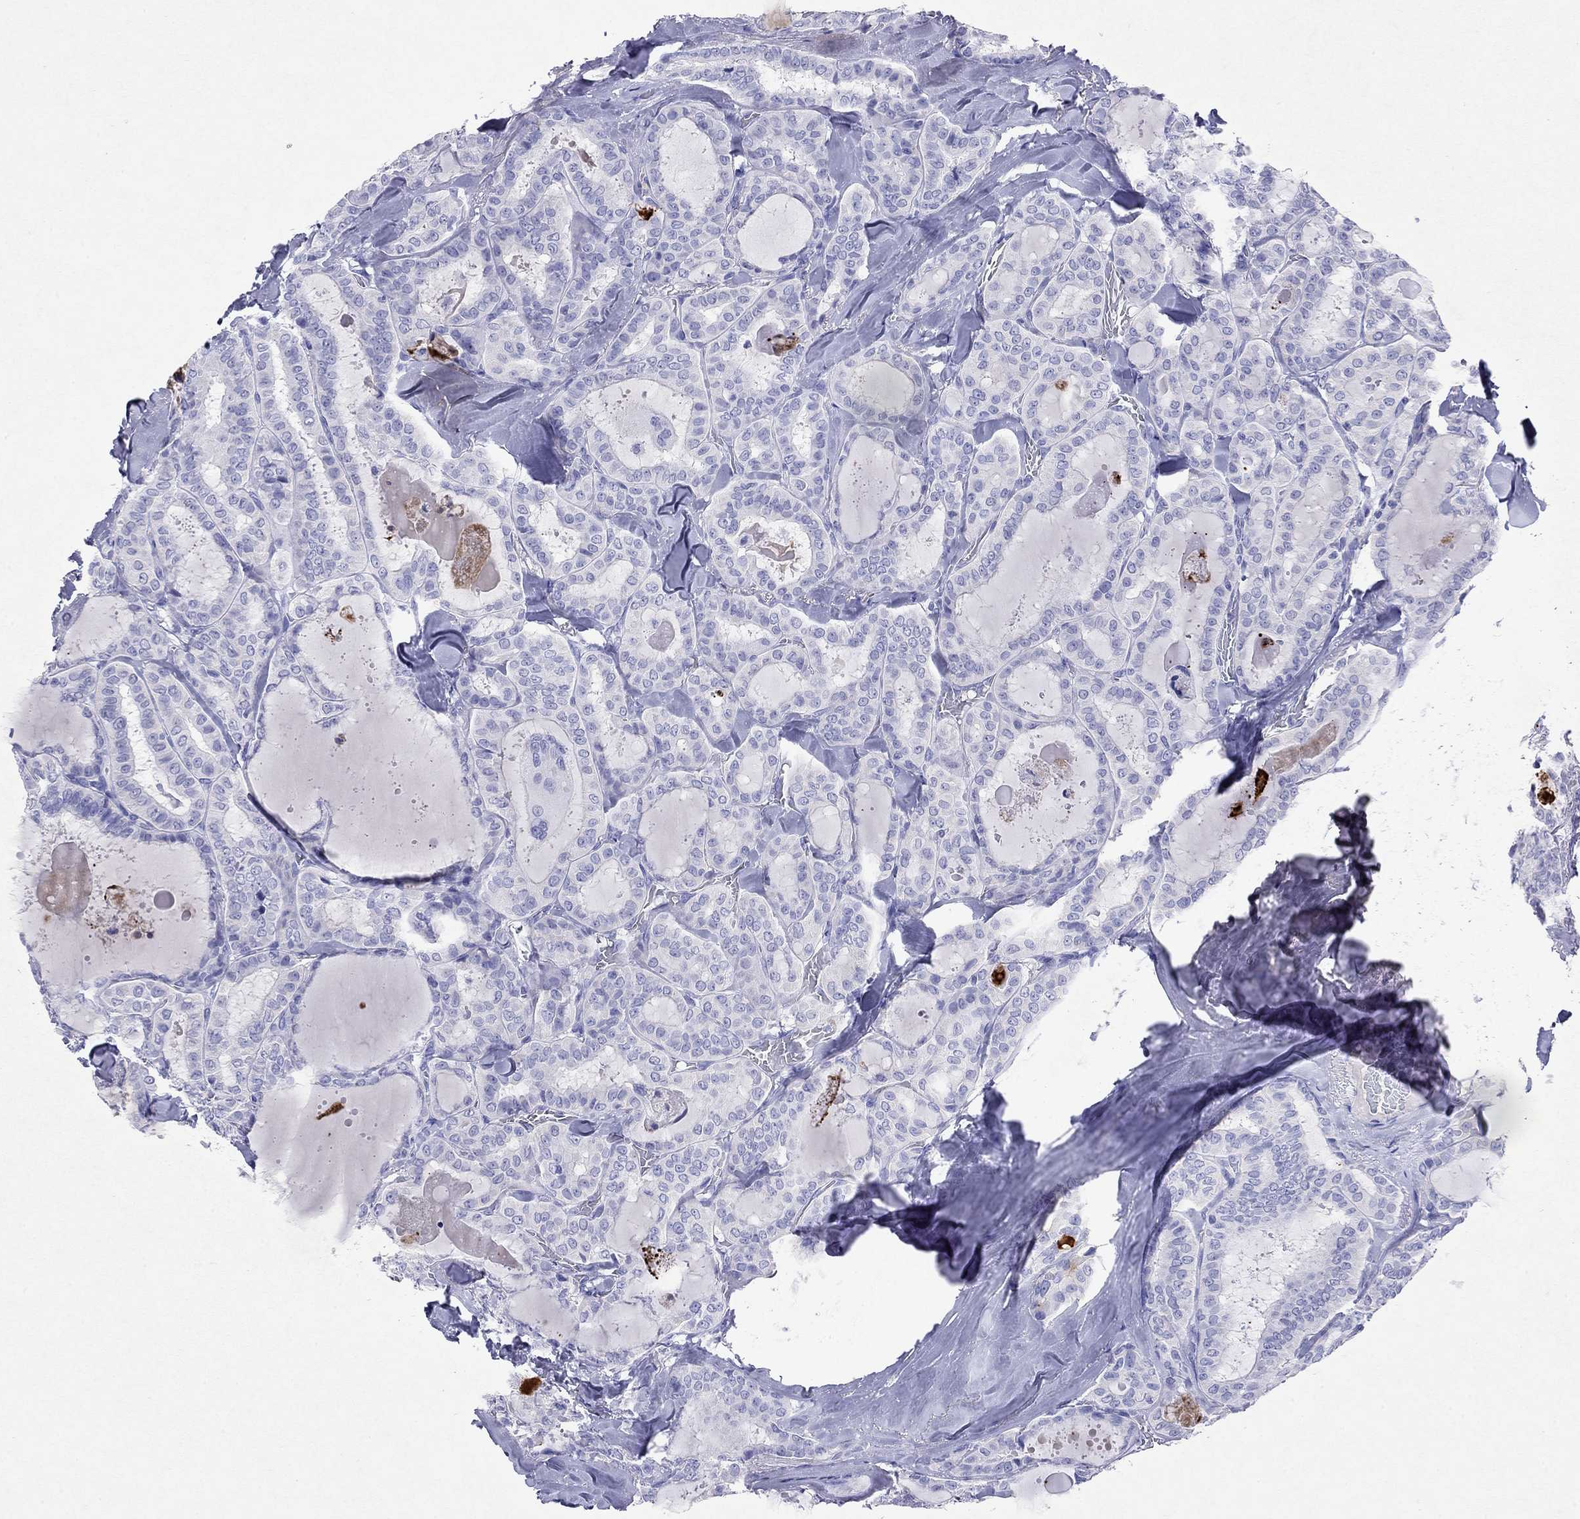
{"staining": {"intensity": "negative", "quantity": "none", "location": "none"}, "tissue": "thyroid cancer", "cell_type": "Tumor cells", "image_type": "cancer", "snomed": [{"axis": "morphology", "description": "Papillary adenocarcinoma, NOS"}, {"axis": "topography", "description": "Thyroid gland"}], "caption": "Immunohistochemistry micrograph of neoplastic tissue: human thyroid papillary adenocarcinoma stained with DAB demonstrates no significant protein staining in tumor cells. (DAB IHC, high magnification).", "gene": "ARMC12", "patient": {"sex": "female", "age": 39}}